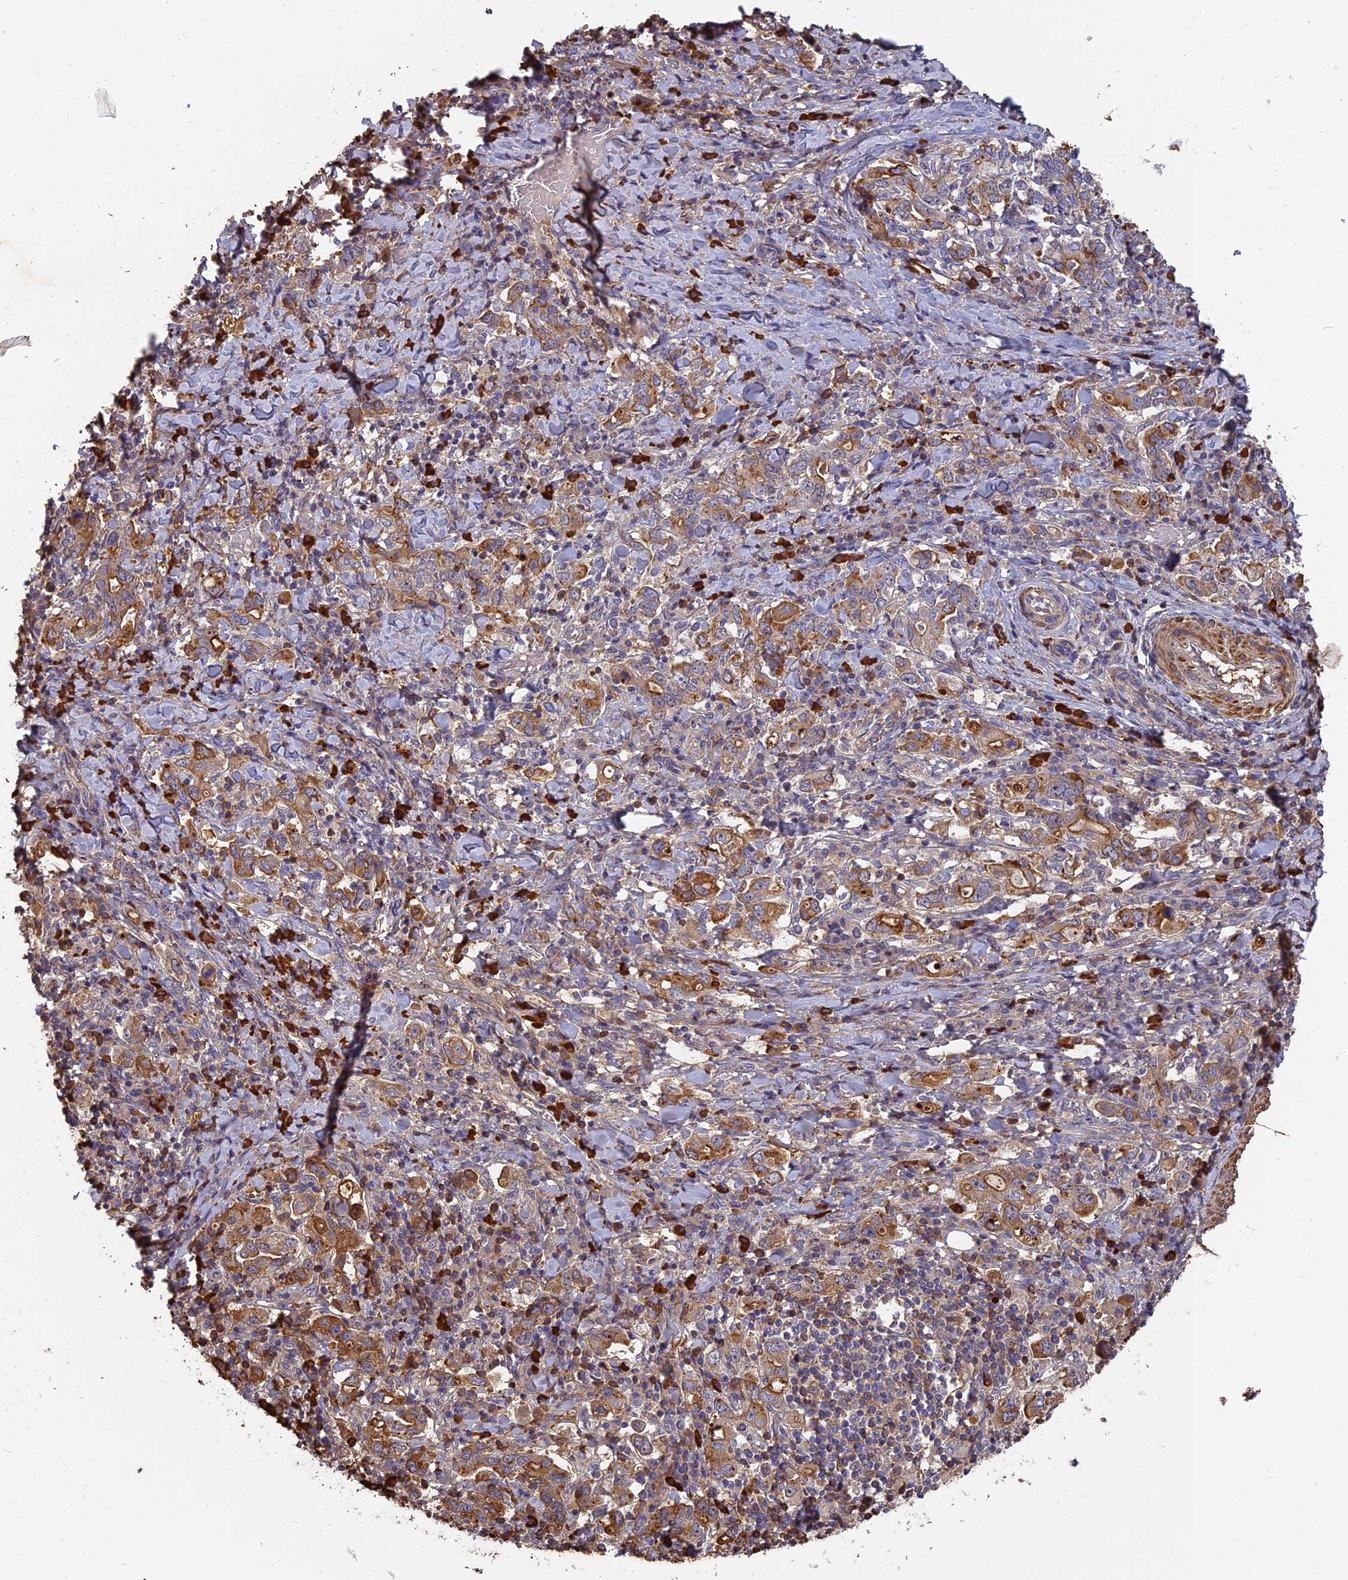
{"staining": {"intensity": "moderate", "quantity": ">75%", "location": "cytoplasmic/membranous"}, "tissue": "stomach cancer", "cell_type": "Tumor cells", "image_type": "cancer", "snomed": [{"axis": "morphology", "description": "Adenocarcinoma, NOS"}, {"axis": "topography", "description": "Stomach, upper"}, {"axis": "topography", "description": "Stomach"}], "caption": "Immunohistochemical staining of human stomach adenocarcinoma shows medium levels of moderate cytoplasmic/membranous protein staining in about >75% of tumor cells.", "gene": "ERMAP", "patient": {"sex": "male", "age": 62}}